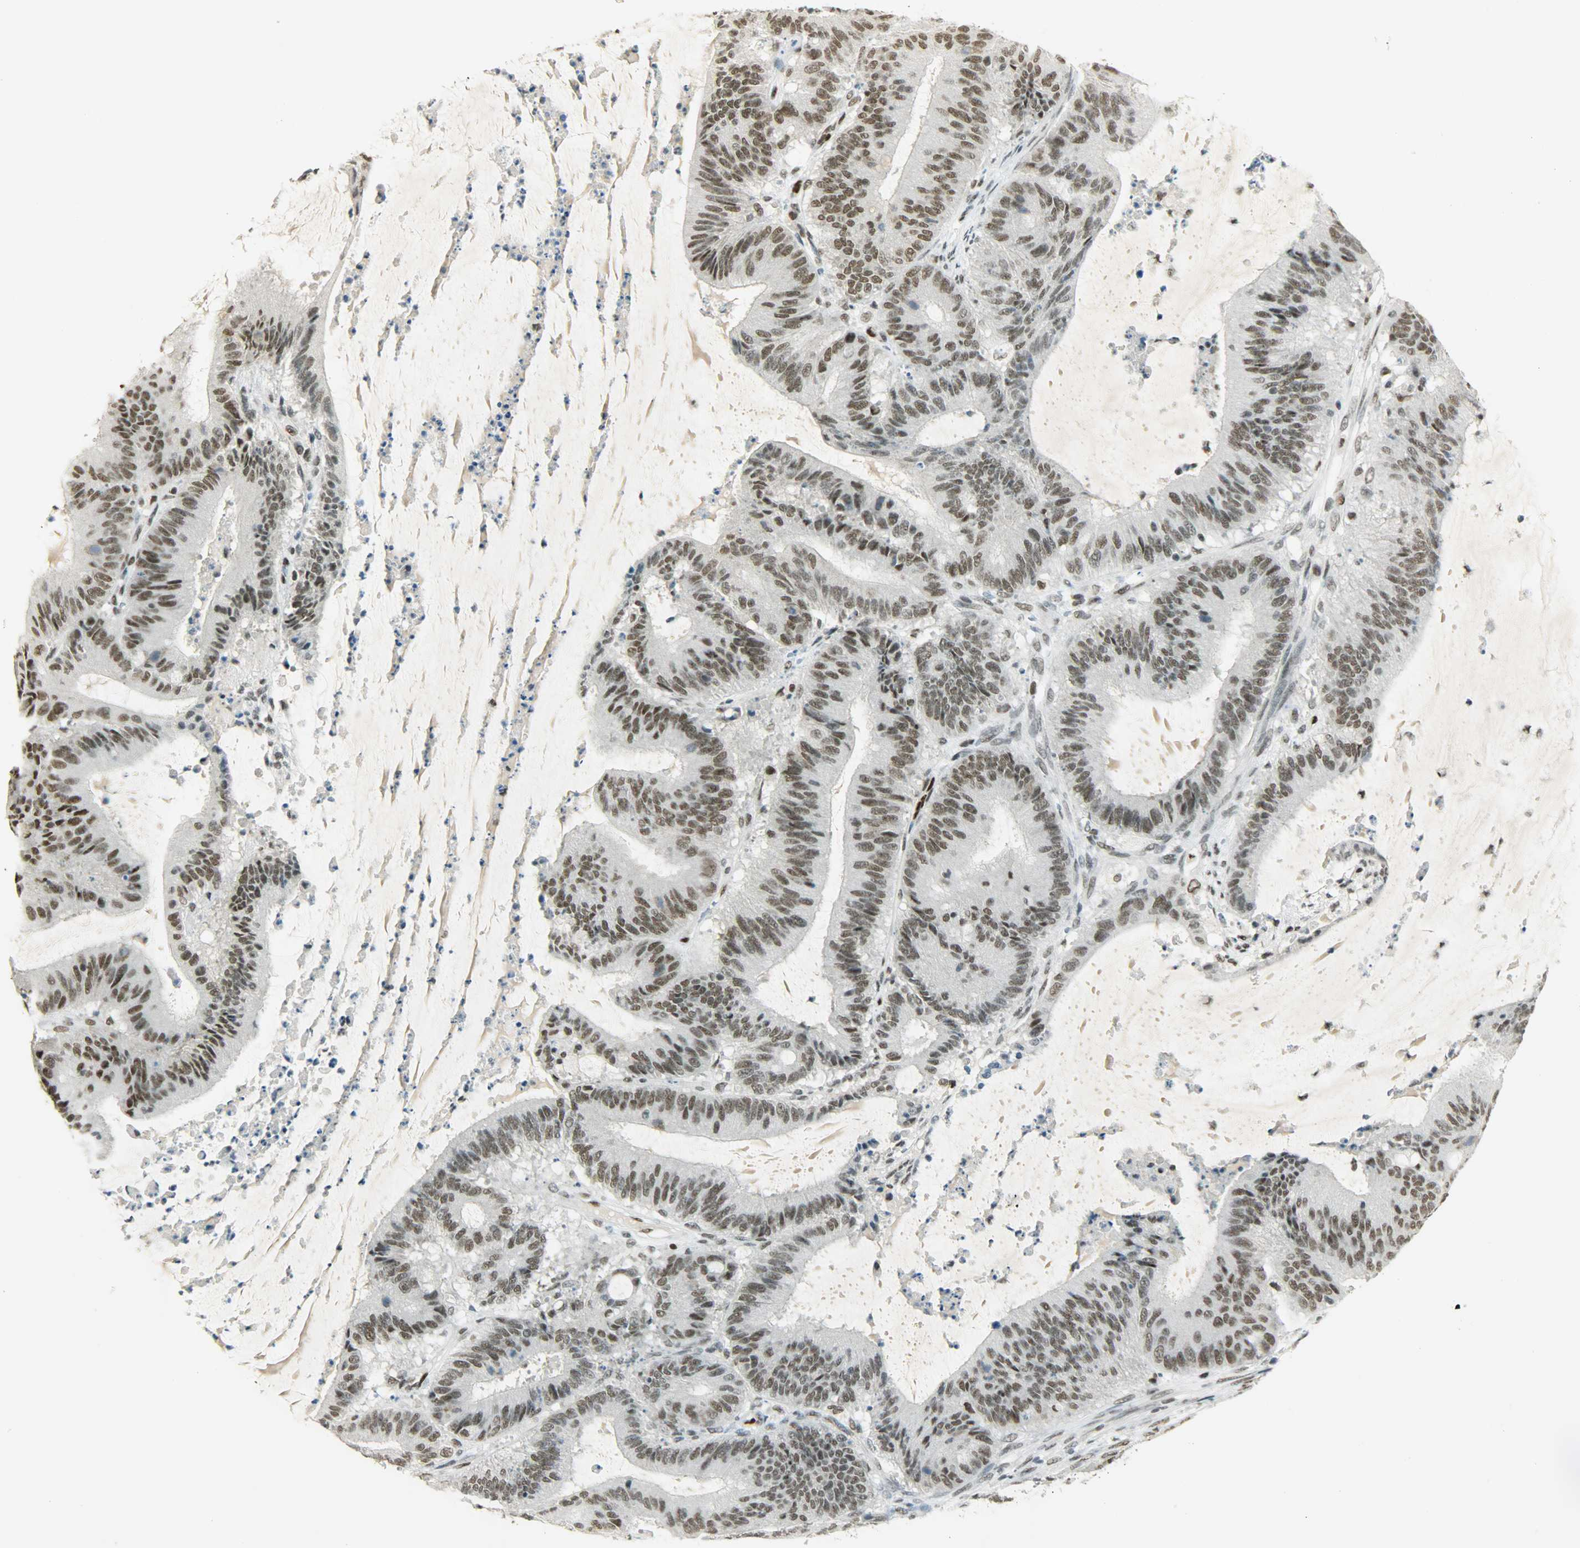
{"staining": {"intensity": "strong", "quantity": ">75%", "location": "nuclear"}, "tissue": "liver cancer", "cell_type": "Tumor cells", "image_type": "cancer", "snomed": [{"axis": "morphology", "description": "Cholangiocarcinoma"}, {"axis": "topography", "description": "Liver"}], "caption": "This is a photomicrograph of immunohistochemistry staining of liver cancer (cholangiocarcinoma), which shows strong staining in the nuclear of tumor cells.", "gene": "MYEF2", "patient": {"sex": "female", "age": 73}}